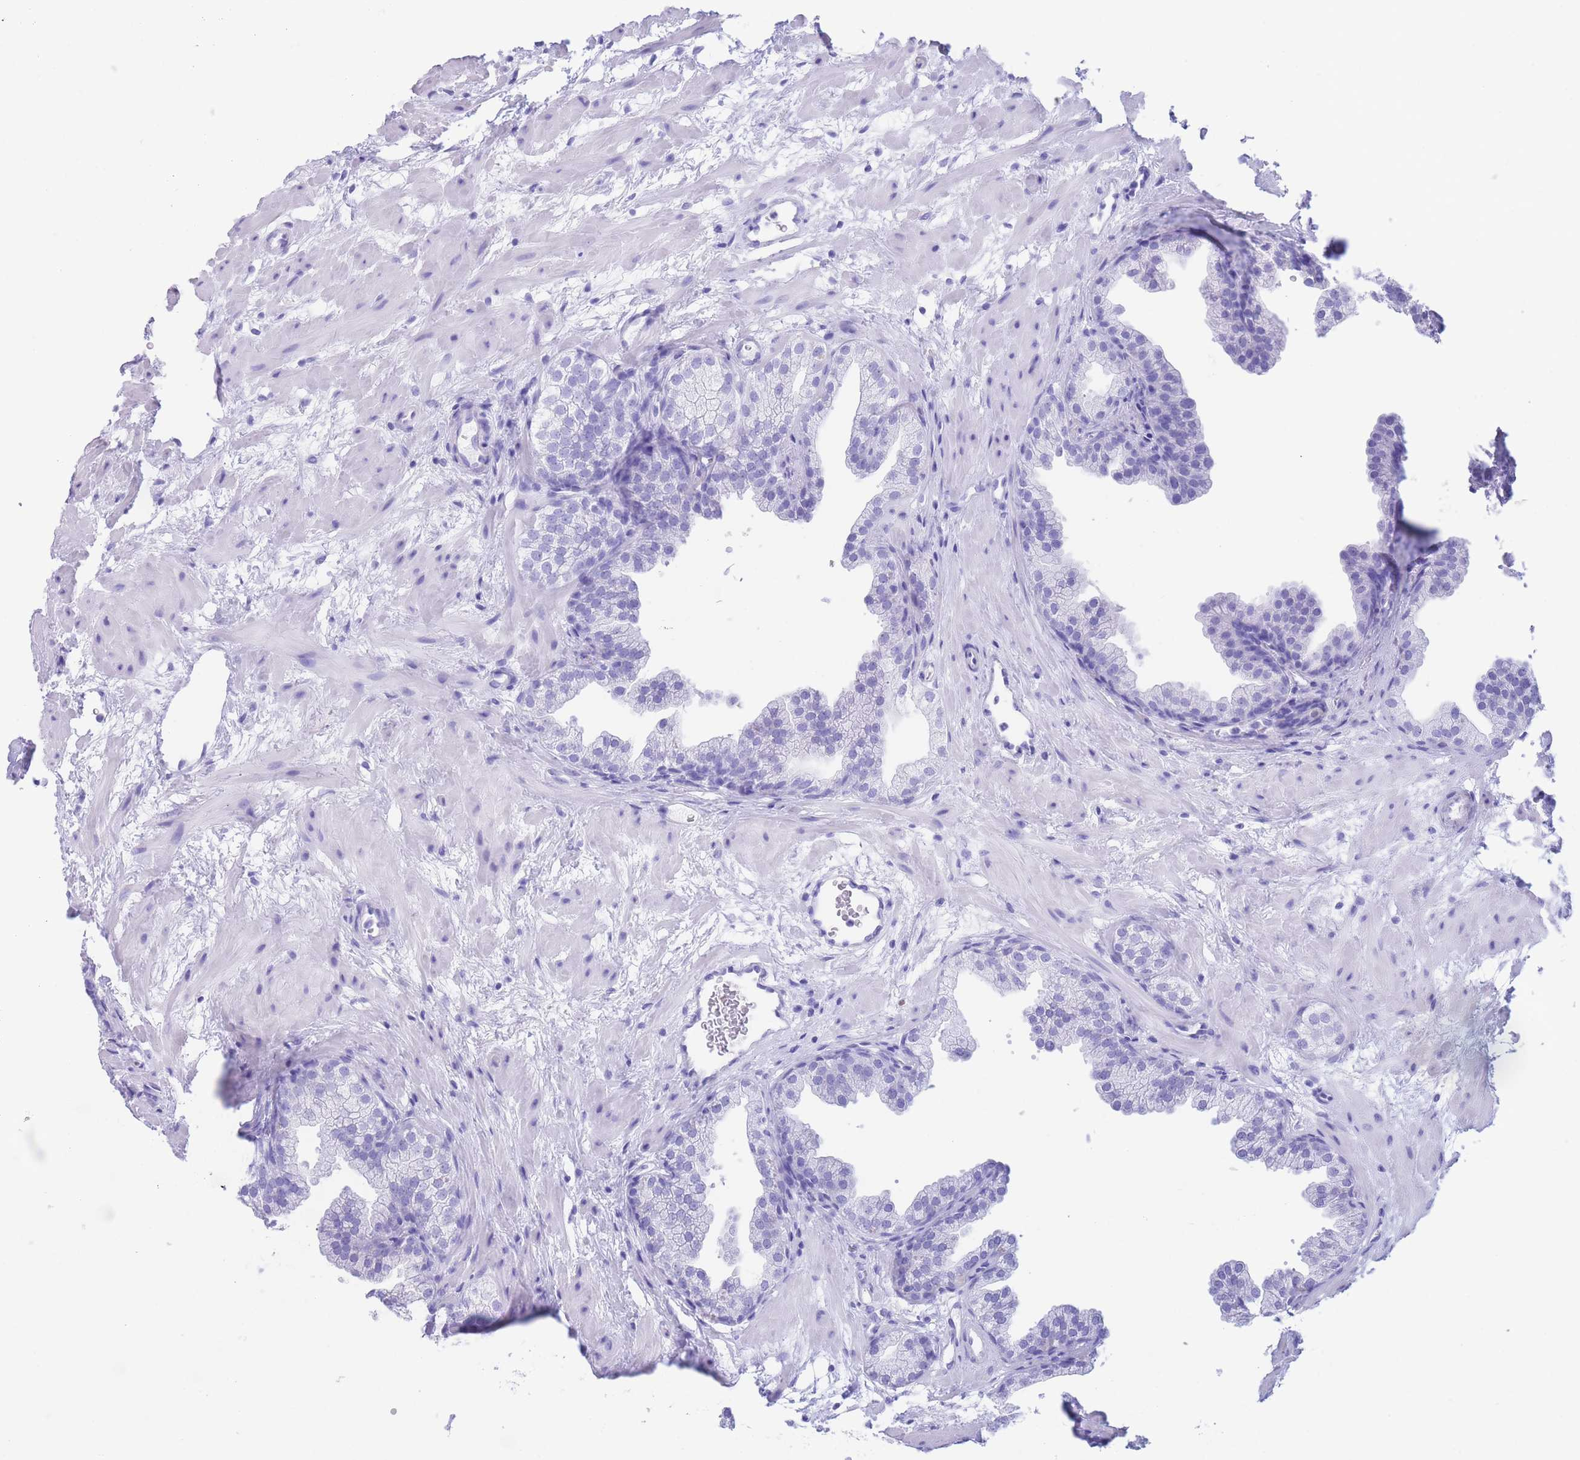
{"staining": {"intensity": "negative", "quantity": "none", "location": "none"}, "tissue": "prostate", "cell_type": "Glandular cells", "image_type": "normal", "snomed": [{"axis": "morphology", "description": "Normal tissue, NOS"}, {"axis": "topography", "description": "Prostate"}], "caption": "This is an IHC micrograph of unremarkable prostate. There is no expression in glandular cells.", "gene": "SLCO1B1", "patient": {"sex": "male", "age": 37}}